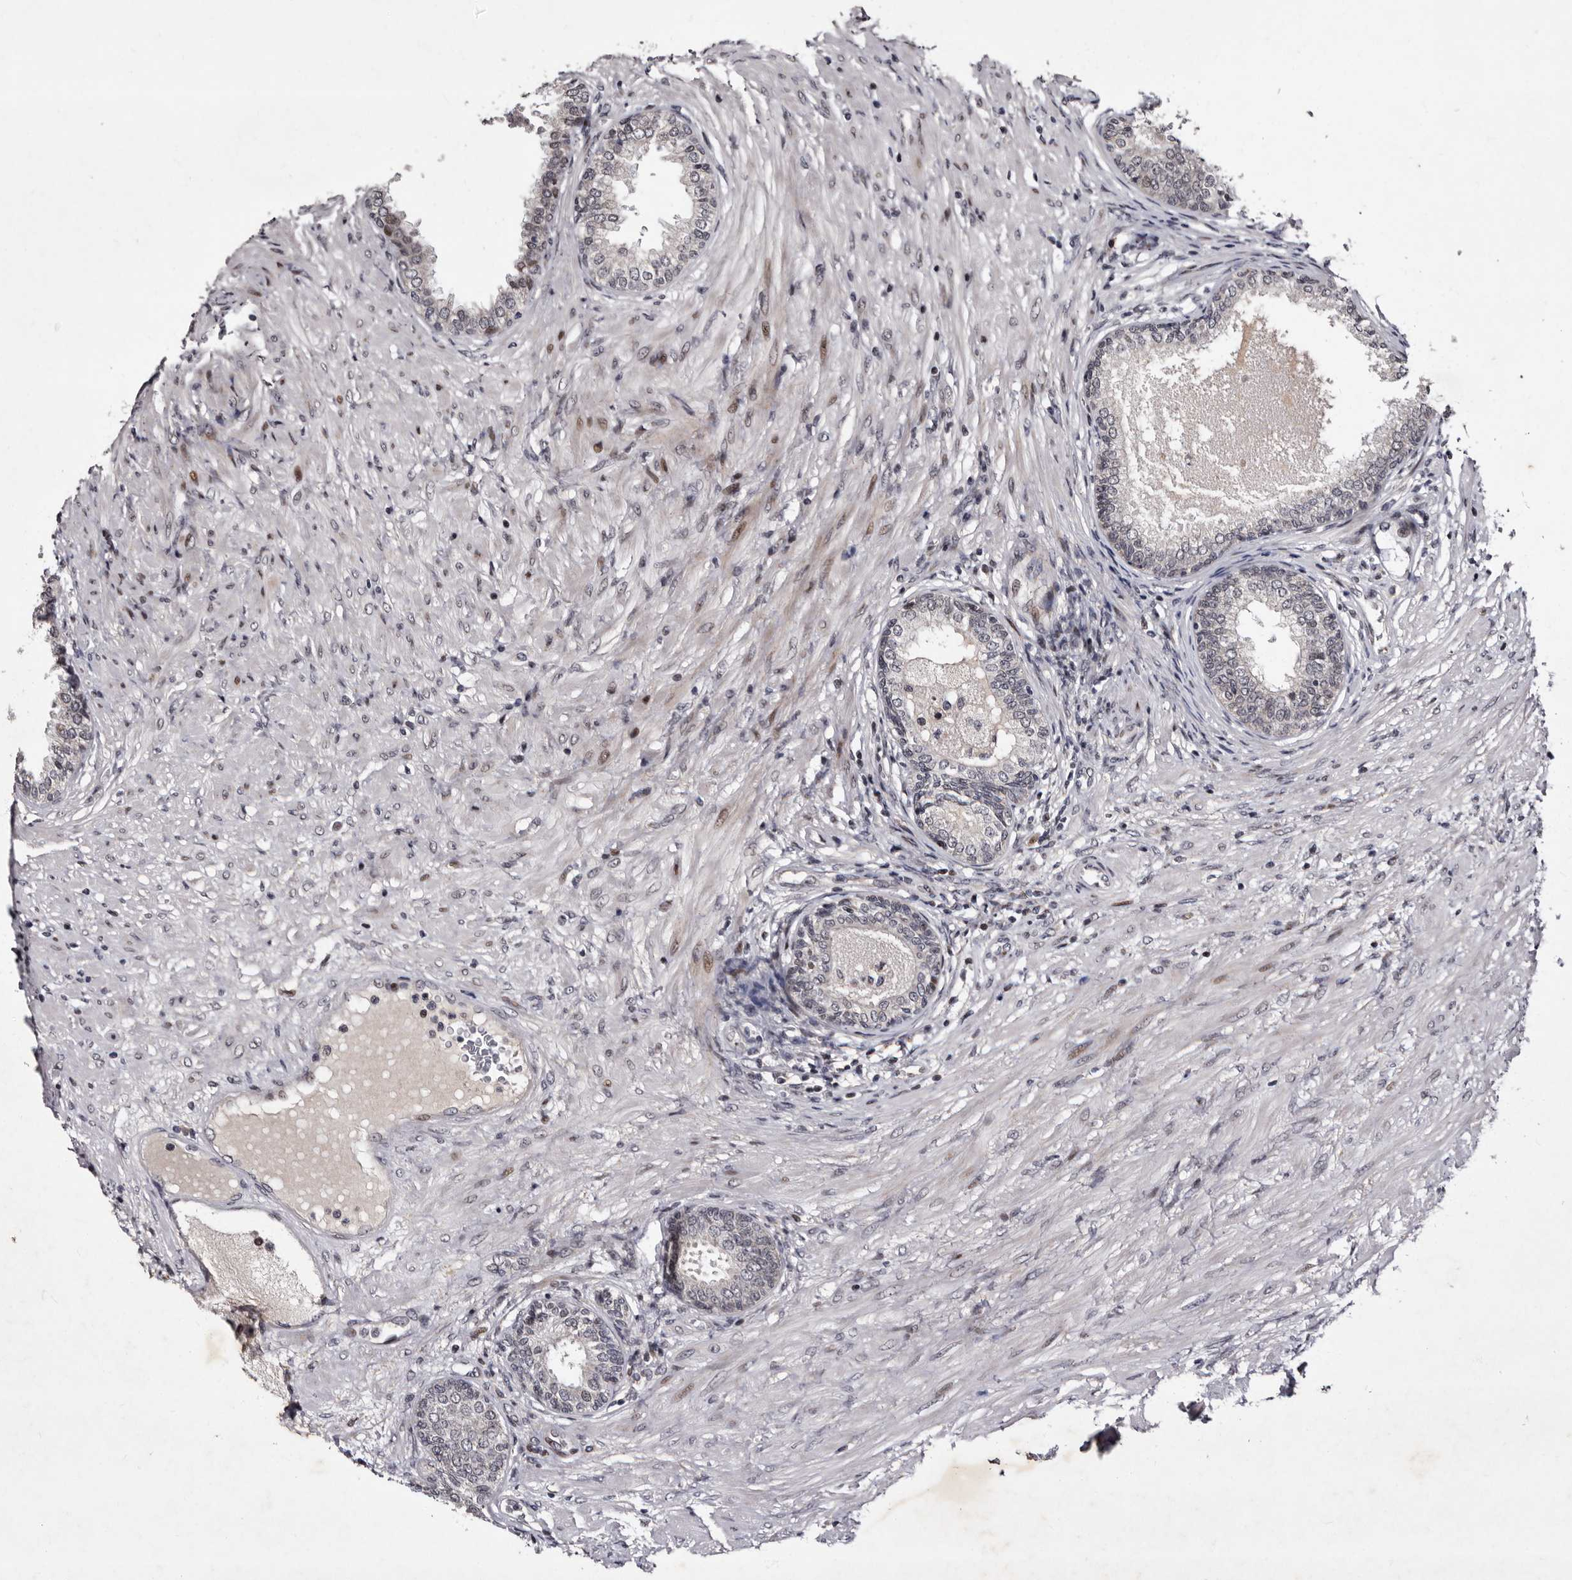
{"staining": {"intensity": "moderate", "quantity": "<25%", "location": "nuclear"}, "tissue": "prostate", "cell_type": "Glandular cells", "image_type": "normal", "snomed": [{"axis": "morphology", "description": "Normal tissue, NOS"}, {"axis": "topography", "description": "Prostate"}], "caption": "The photomicrograph reveals staining of normal prostate, revealing moderate nuclear protein positivity (brown color) within glandular cells. The staining was performed using DAB, with brown indicating positive protein expression. Nuclei are stained blue with hematoxylin.", "gene": "TNKS", "patient": {"sex": "male", "age": 76}}